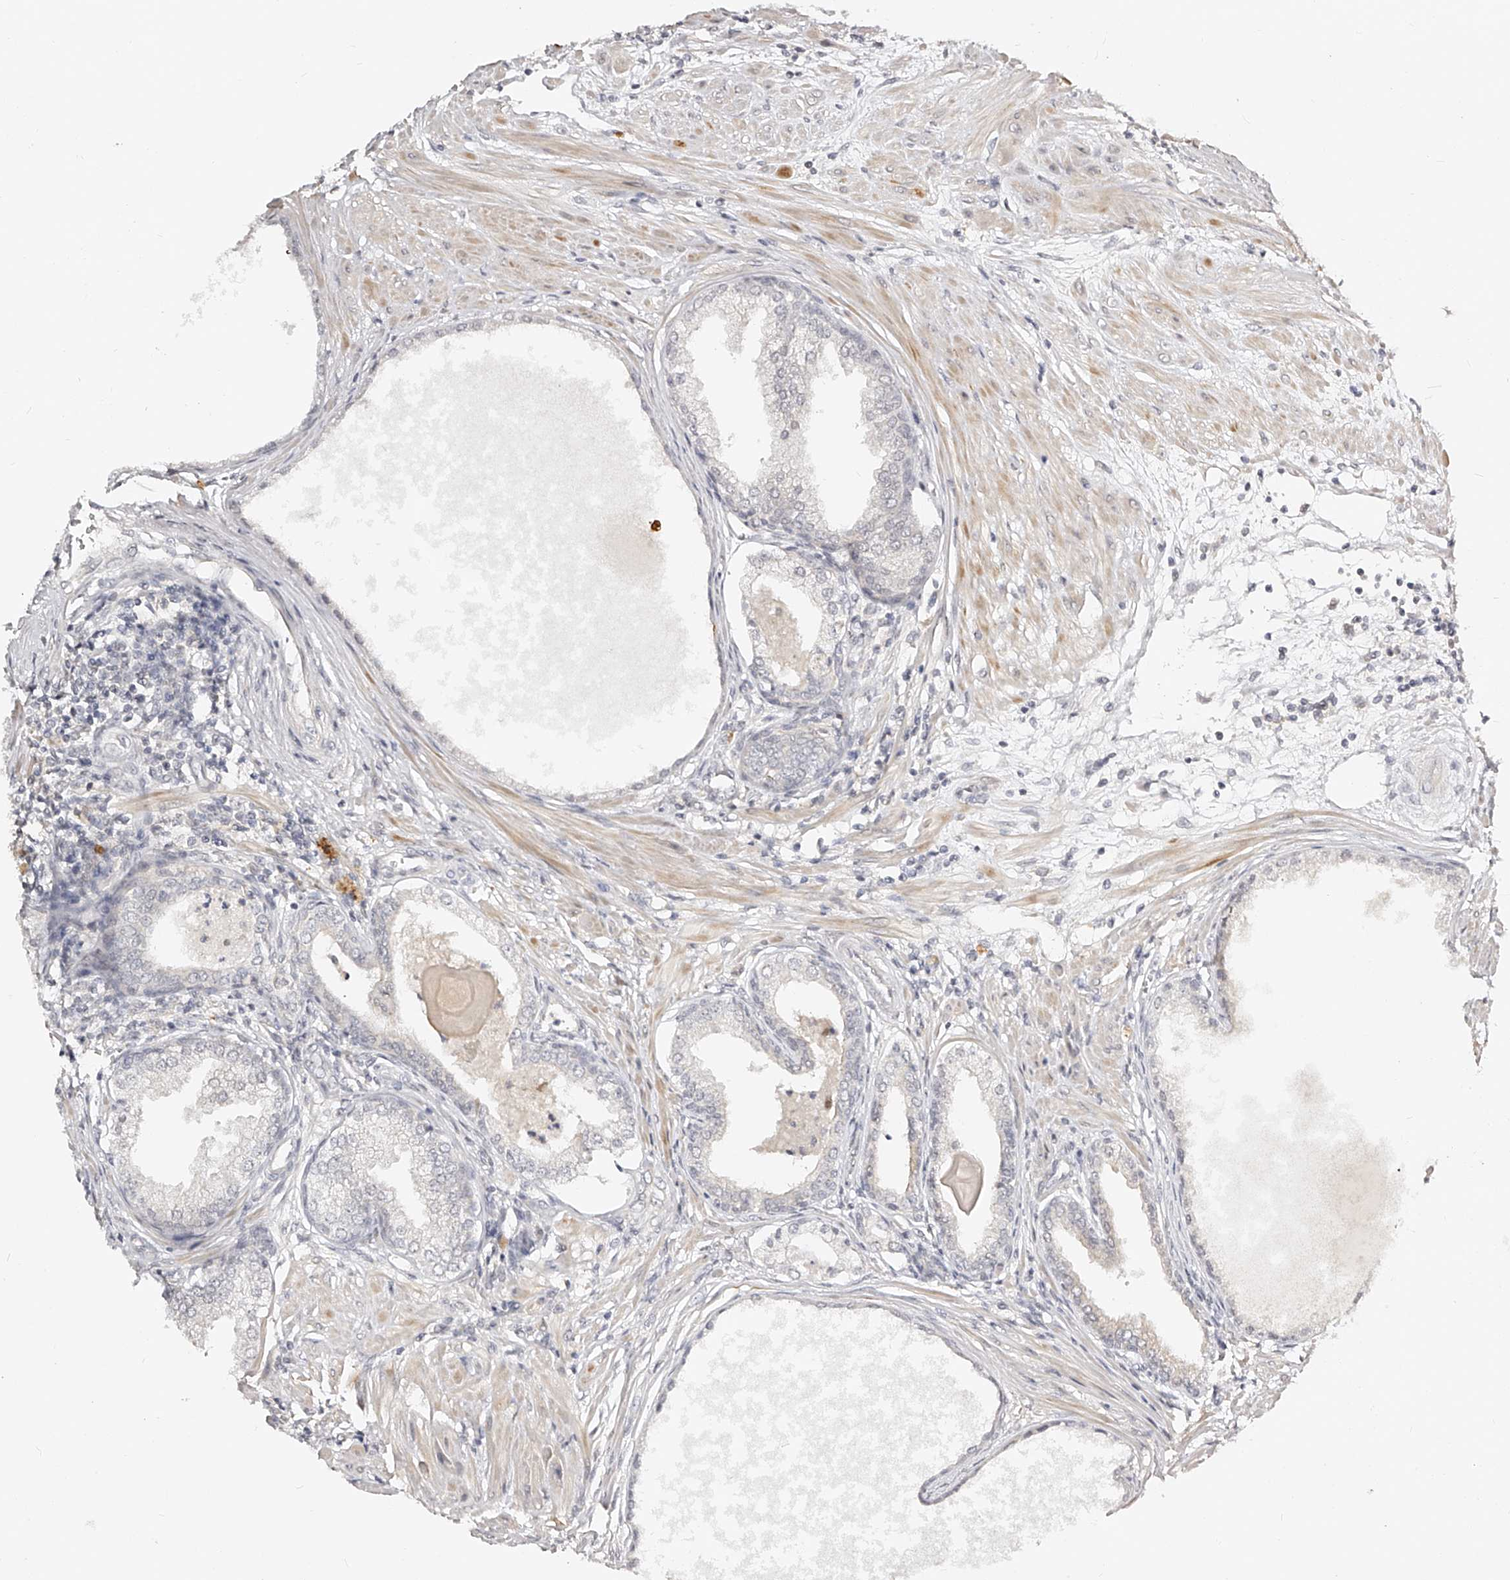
{"staining": {"intensity": "negative", "quantity": "none", "location": "none"}, "tissue": "prostate cancer", "cell_type": "Tumor cells", "image_type": "cancer", "snomed": [{"axis": "morphology", "description": "Adenocarcinoma, High grade"}, {"axis": "topography", "description": "Prostate"}], "caption": "The photomicrograph displays no staining of tumor cells in prostate cancer. The staining was performed using DAB to visualize the protein expression in brown, while the nuclei were stained in blue with hematoxylin (Magnification: 20x).", "gene": "ZNF789", "patient": {"sex": "male", "age": 62}}